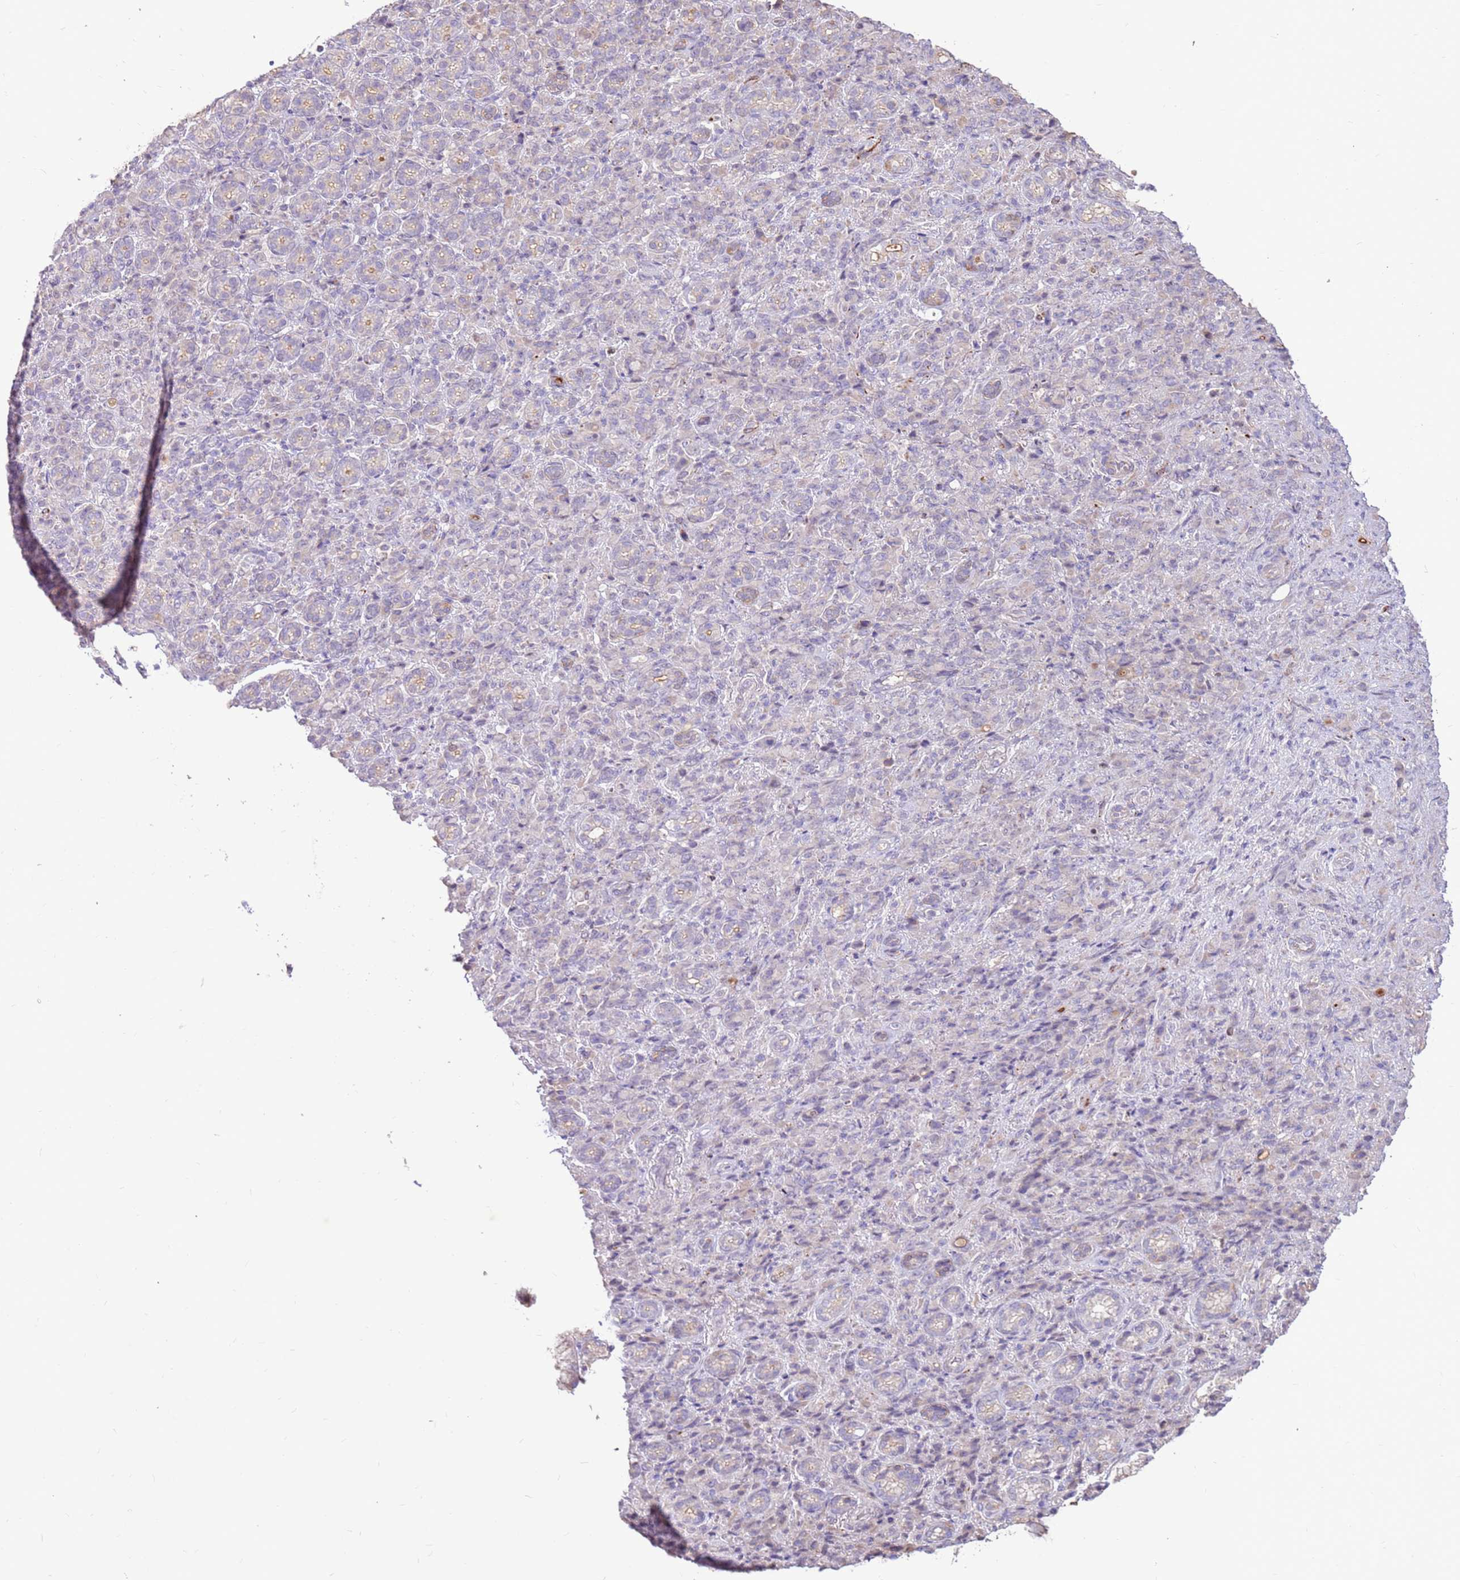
{"staining": {"intensity": "negative", "quantity": "none", "location": "none"}, "tissue": "stomach cancer", "cell_type": "Tumor cells", "image_type": "cancer", "snomed": [{"axis": "morphology", "description": "Adenocarcinoma, NOS"}, {"axis": "topography", "description": "Stomach"}], "caption": "There is no significant expression in tumor cells of stomach cancer. (Brightfield microscopy of DAB (3,3'-diaminobenzidine) immunohistochemistry at high magnification).", "gene": "LGI4", "patient": {"sex": "female", "age": 79}}